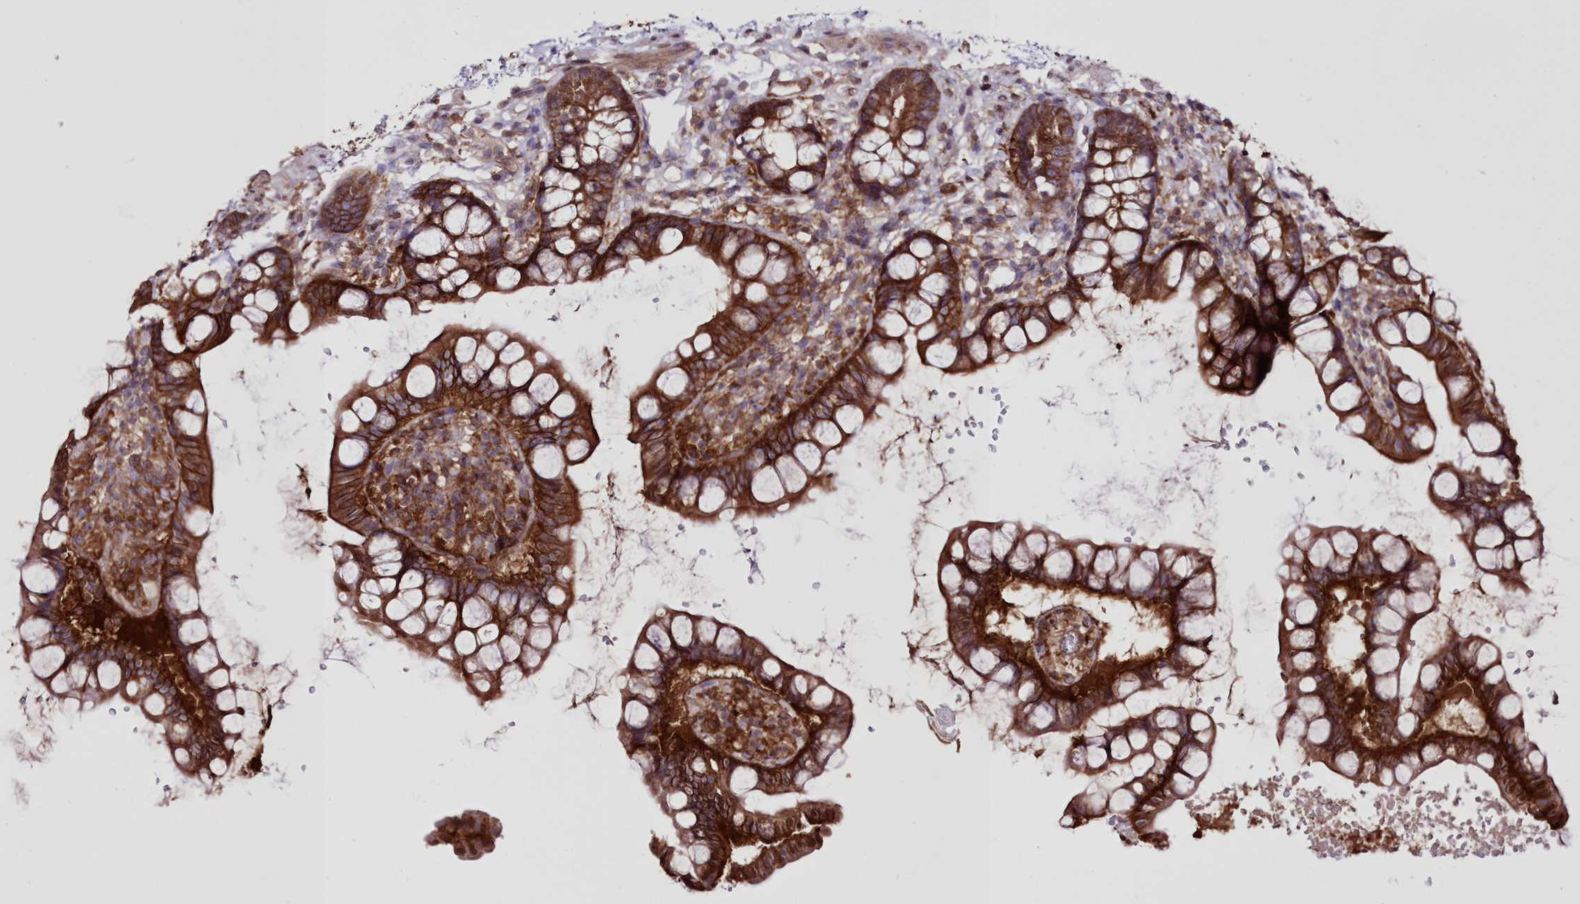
{"staining": {"intensity": "strong", "quantity": ">75%", "location": "cytoplasmic/membranous"}, "tissue": "small intestine", "cell_type": "Glandular cells", "image_type": "normal", "snomed": [{"axis": "morphology", "description": "Normal tissue, NOS"}, {"axis": "topography", "description": "Smooth muscle"}, {"axis": "topography", "description": "Small intestine"}], "caption": "IHC (DAB) staining of benign human small intestine demonstrates strong cytoplasmic/membranous protein staining in about >75% of glandular cells.", "gene": "FCHO2", "patient": {"sex": "female", "age": 84}}